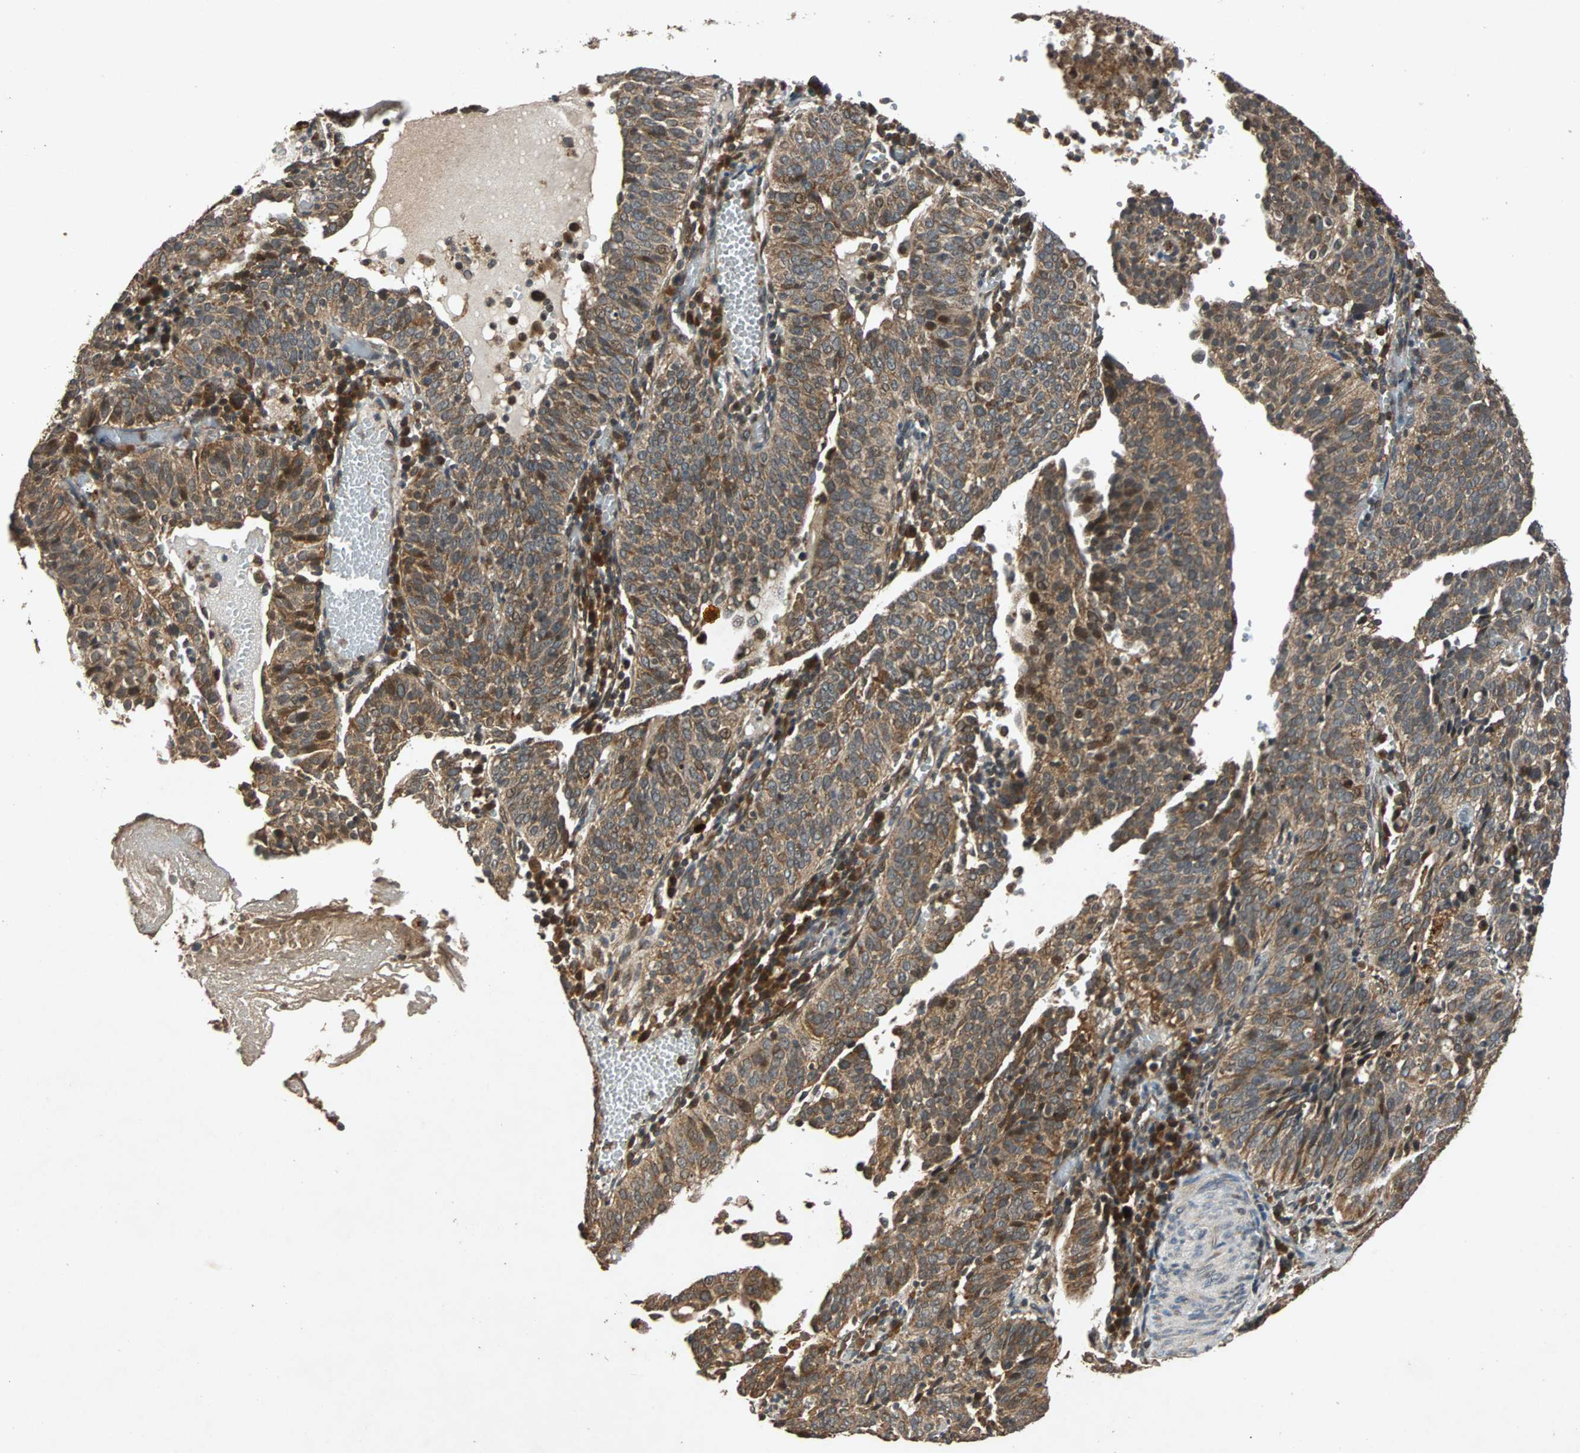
{"staining": {"intensity": "strong", "quantity": ">75%", "location": "cytoplasmic/membranous,nuclear"}, "tissue": "cervical cancer", "cell_type": "Tumor cells", "image_type": "cancer", "snomed": [{"axis": "morphology", "description": "Squamous cell carcinoma, NOS"}, {"axis": "topography", "description": "Cervix"}], "caption": "Human cervical cancer (squamous cell carcinoma) stained with a brown dye shows strong cytoplasmic/membranous and nuclear positive expression in about >75% of tumor cells.", "gene": "USP31", "patient": {"sex": "female", "age": 39}}